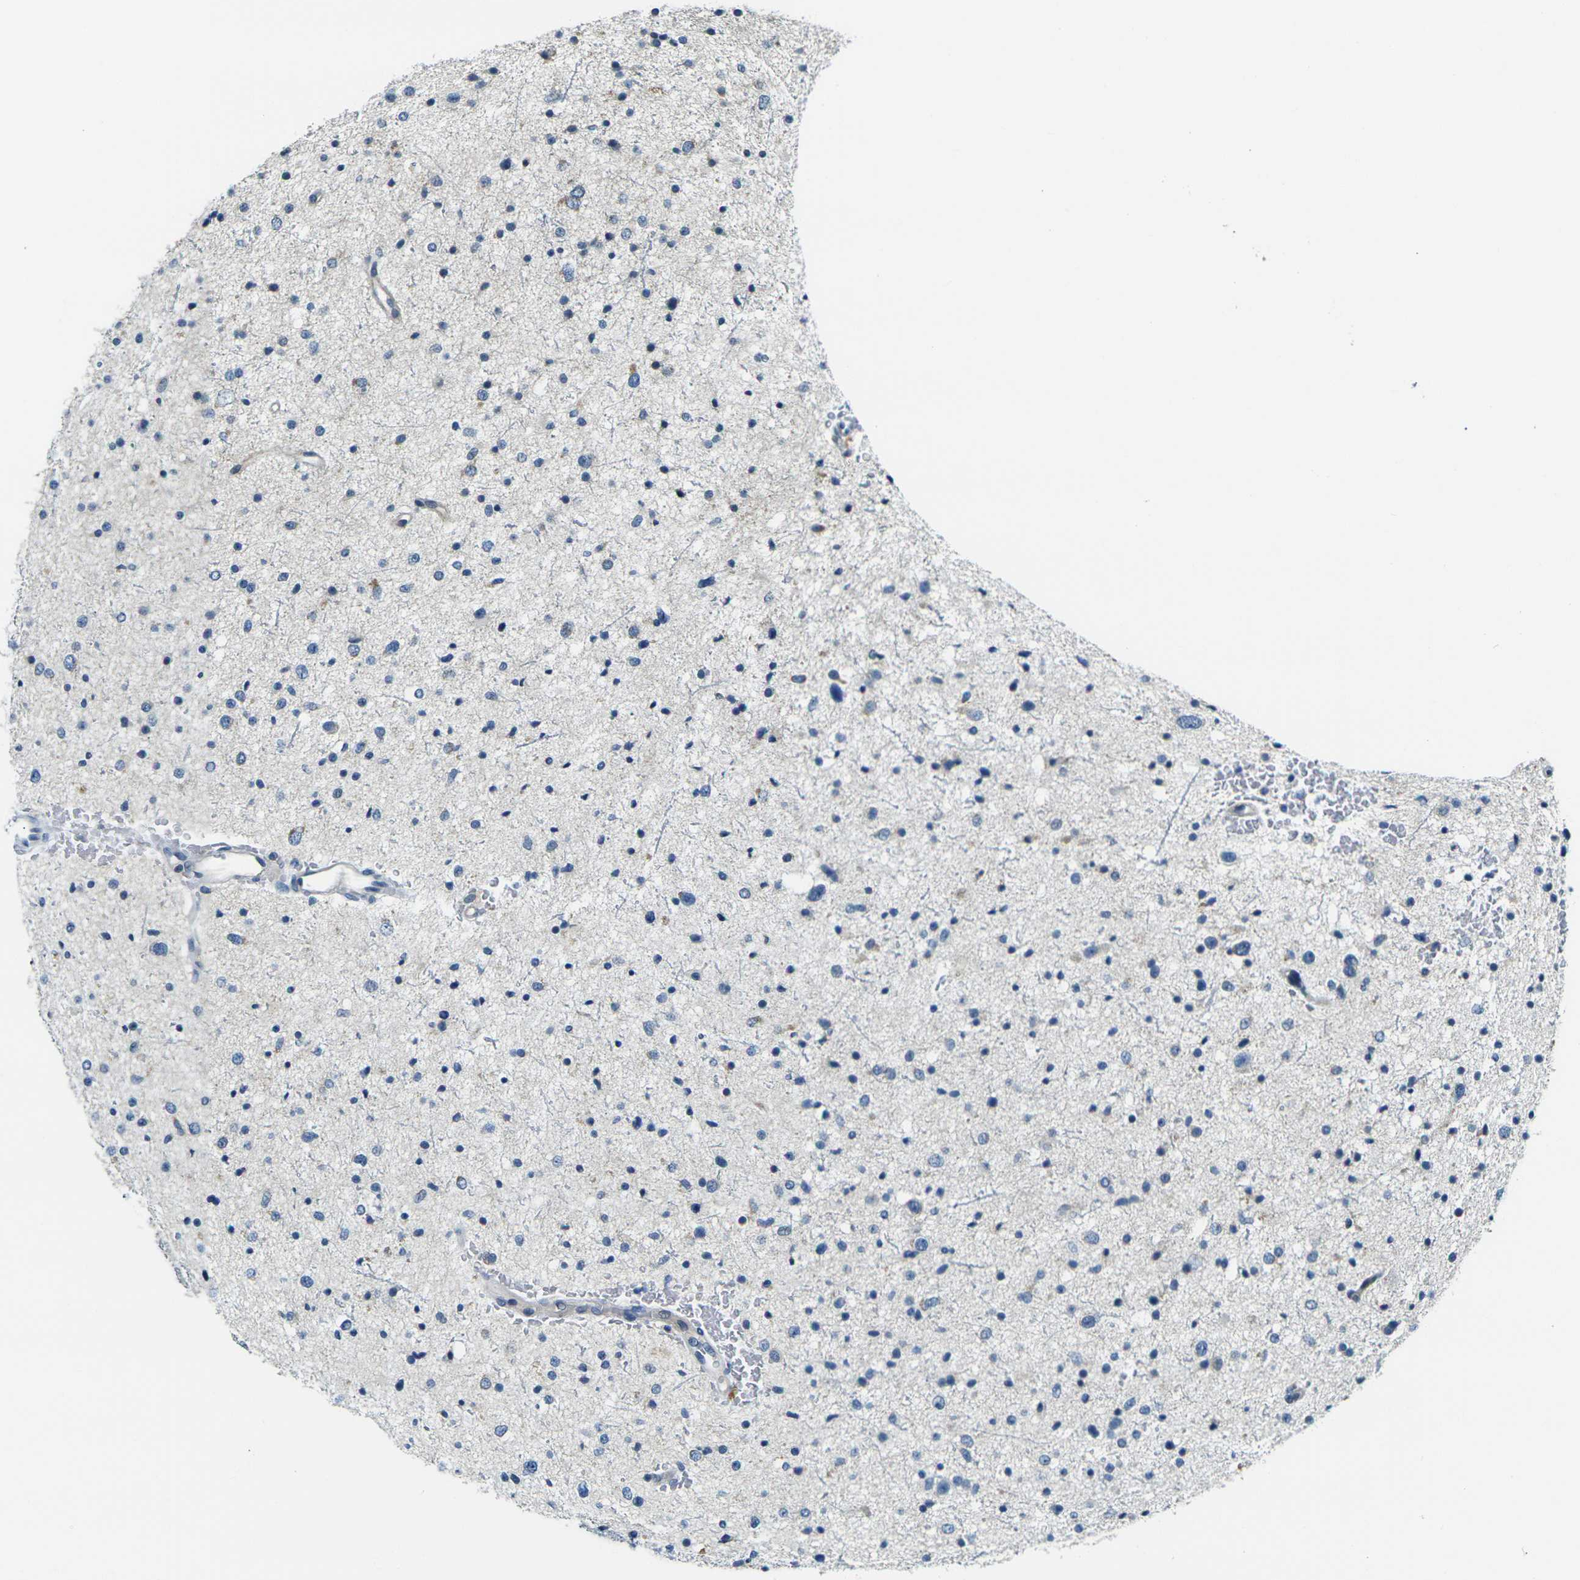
{"staining": {"intensity": "negative", "quantity": "none", "location": "none"}, "tissue": "glioma", "cell_type": "Tumor cells", "image_type": "cancer", "snomed": [{"axis": "morphology", "description": "Glioma, malignant, Low grade"}, {"axis": "topography", "description": "Brain"}], "caption": "An IHC photomicrograph of malignant low-grade glioma is shown. There is no staining in tumor cells of malignant low-grade glioma.", "gene": "SHISAL2B", "patient": {"sex": "female", "age": 37}}